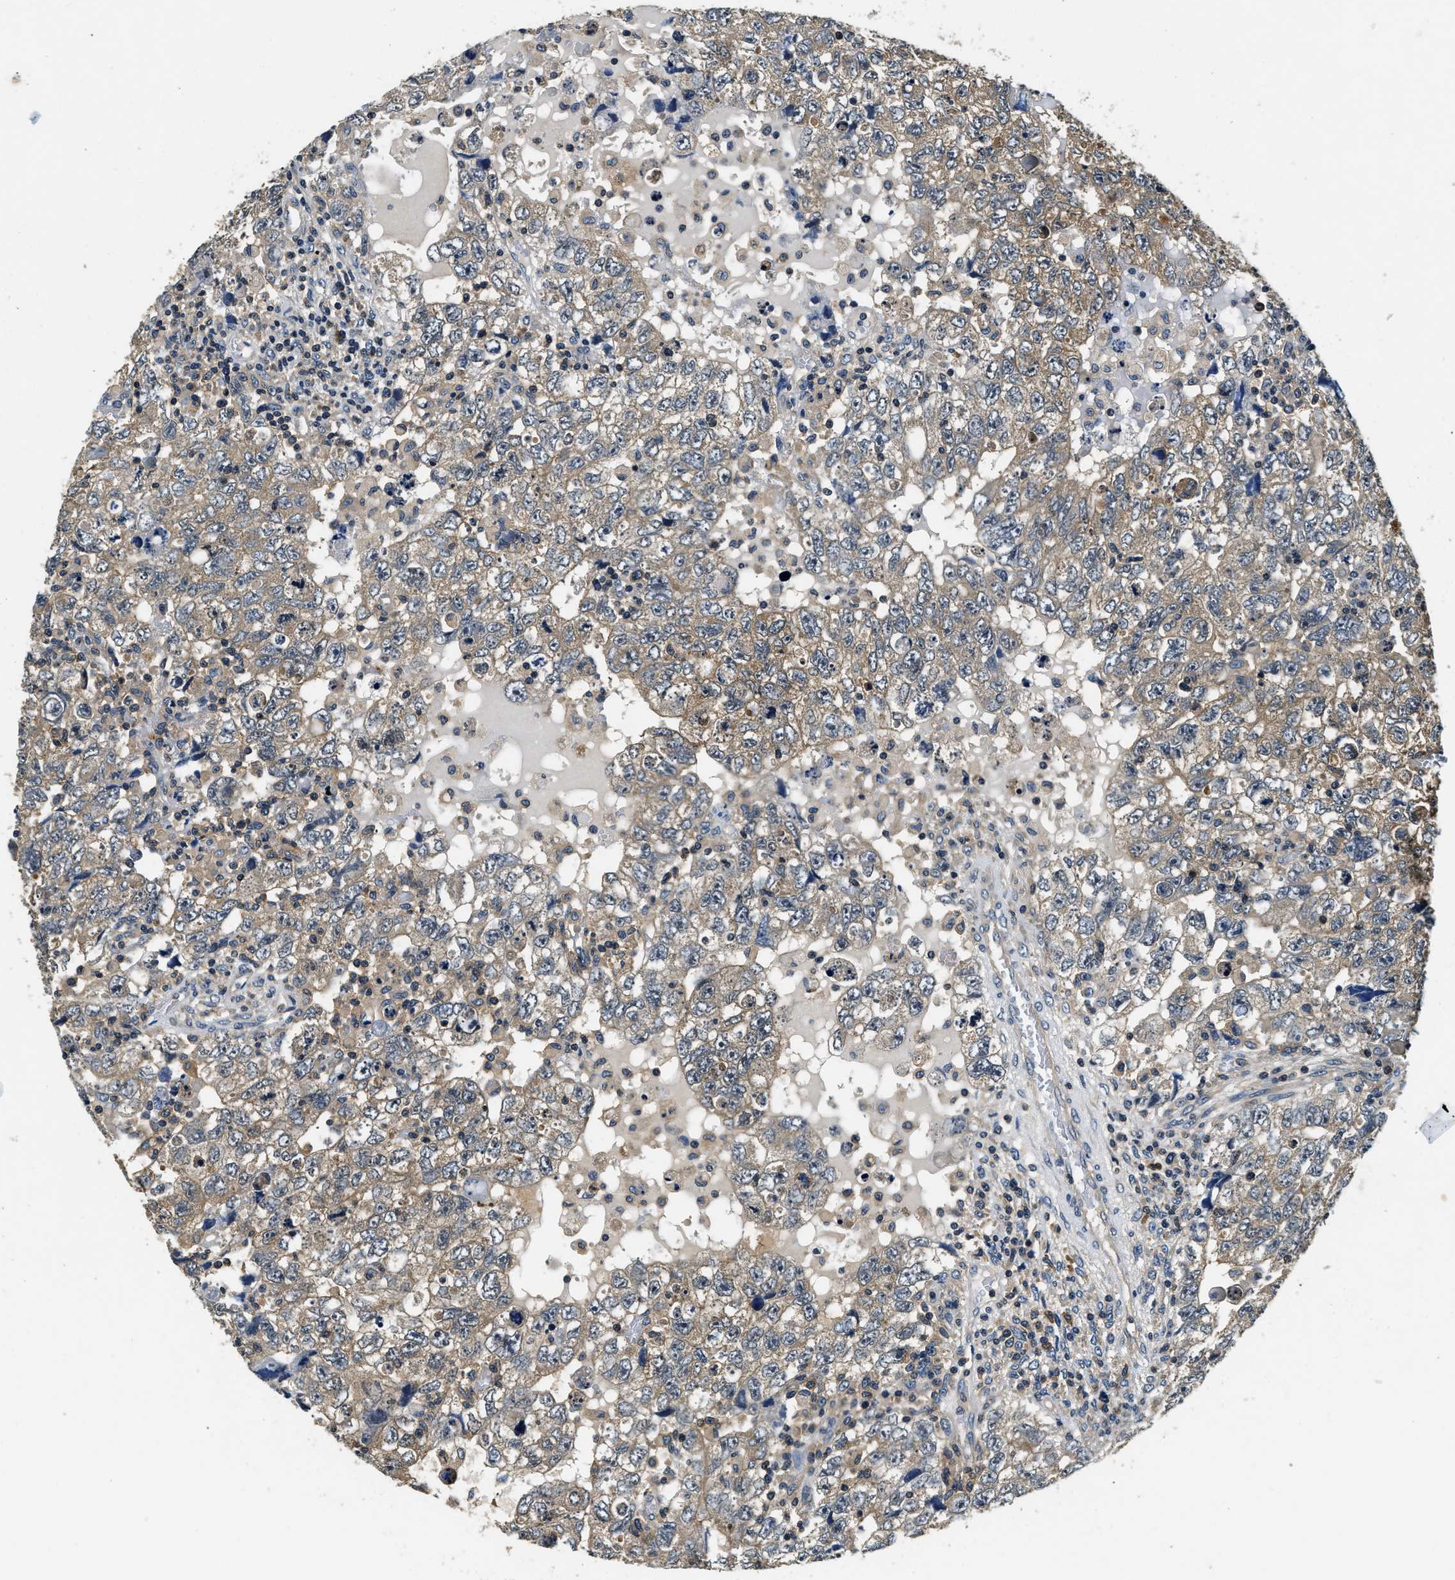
{"staining": {"intensity": "moderate", "quantity": ">75%", "location": "cytoplasmic/membranous"}, "tissue": "testis cancer", "cell_type": "Tumor cells", "image_type": "cancer", "snomed": [{"axis": "morphology", "description": "Seminoma, NOS"}, {"axis": "topography", "description": "Testis"}], "caption": "Immunohistochemistry (IHC) image of neoplastic tissue: testis seminoma stained using immunohistochemistry (IHC) shows medium levels of moderate protein expression localized specifically in the cytoplasmic/membranous of tumor cells, appearing as a cytoplasmic/membranous brown color.", "gene": "RESF1", "patient": {"sex": "male", "age": 22}}